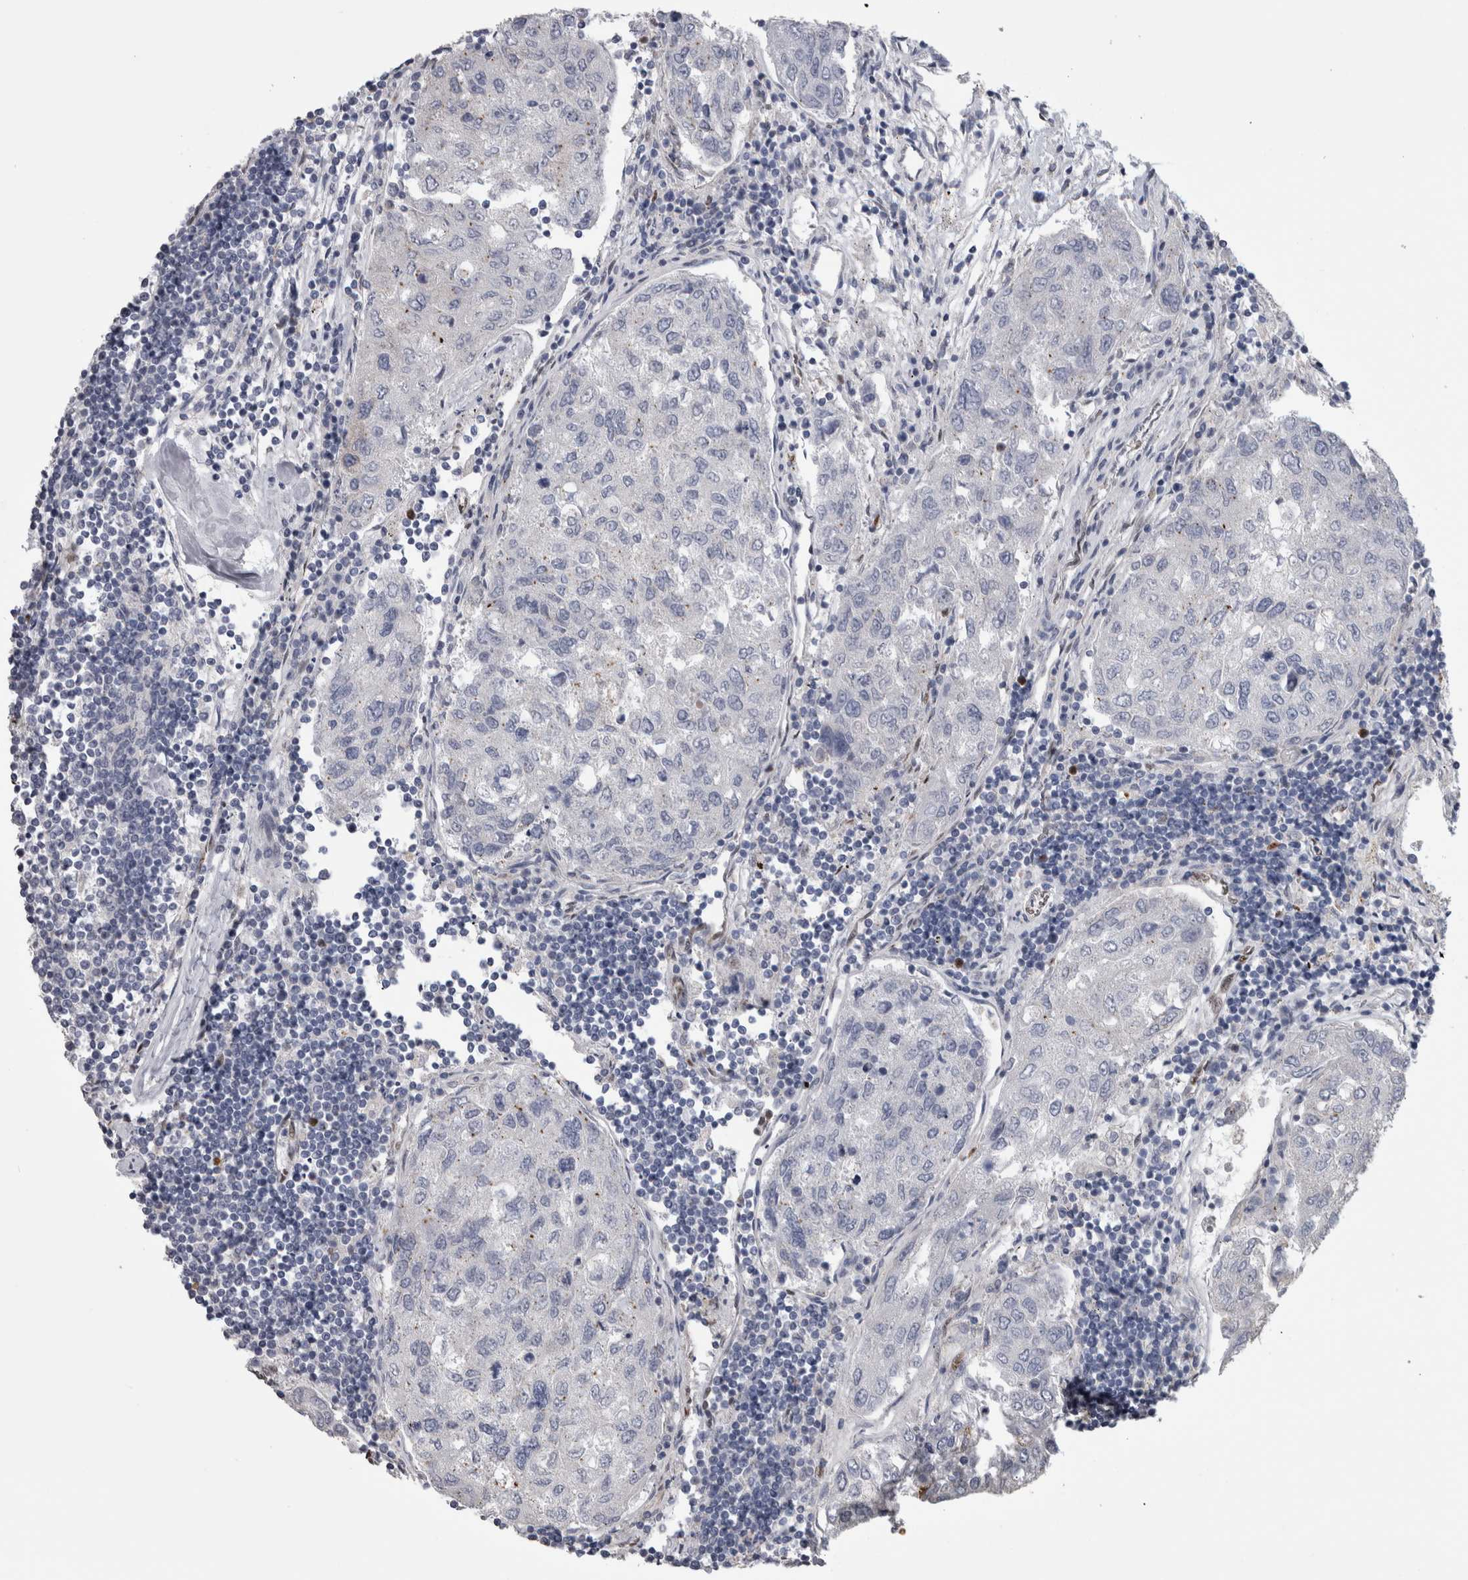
{"staining": {"intensity": "negative", "quantity": "none", "location": "none"}, "tissue": "urothelial cancer", "cell_type": "Tumor cells", "image_type": "cancer", "snomed": [{"axis": "morphology", "description": "Urothelial carcinoma, High grade"}, {"axis": "topography", "description": "Lymph node"}, {"axis": "topography", "description": "Urinary bladder"}], "caption": "Immunohistochemical staining of human high-grade urothelial carcinoma reveals no significant staining in tumor cells.", "gene": "IL33", "patient": {"sex": "male", "age": 51}}